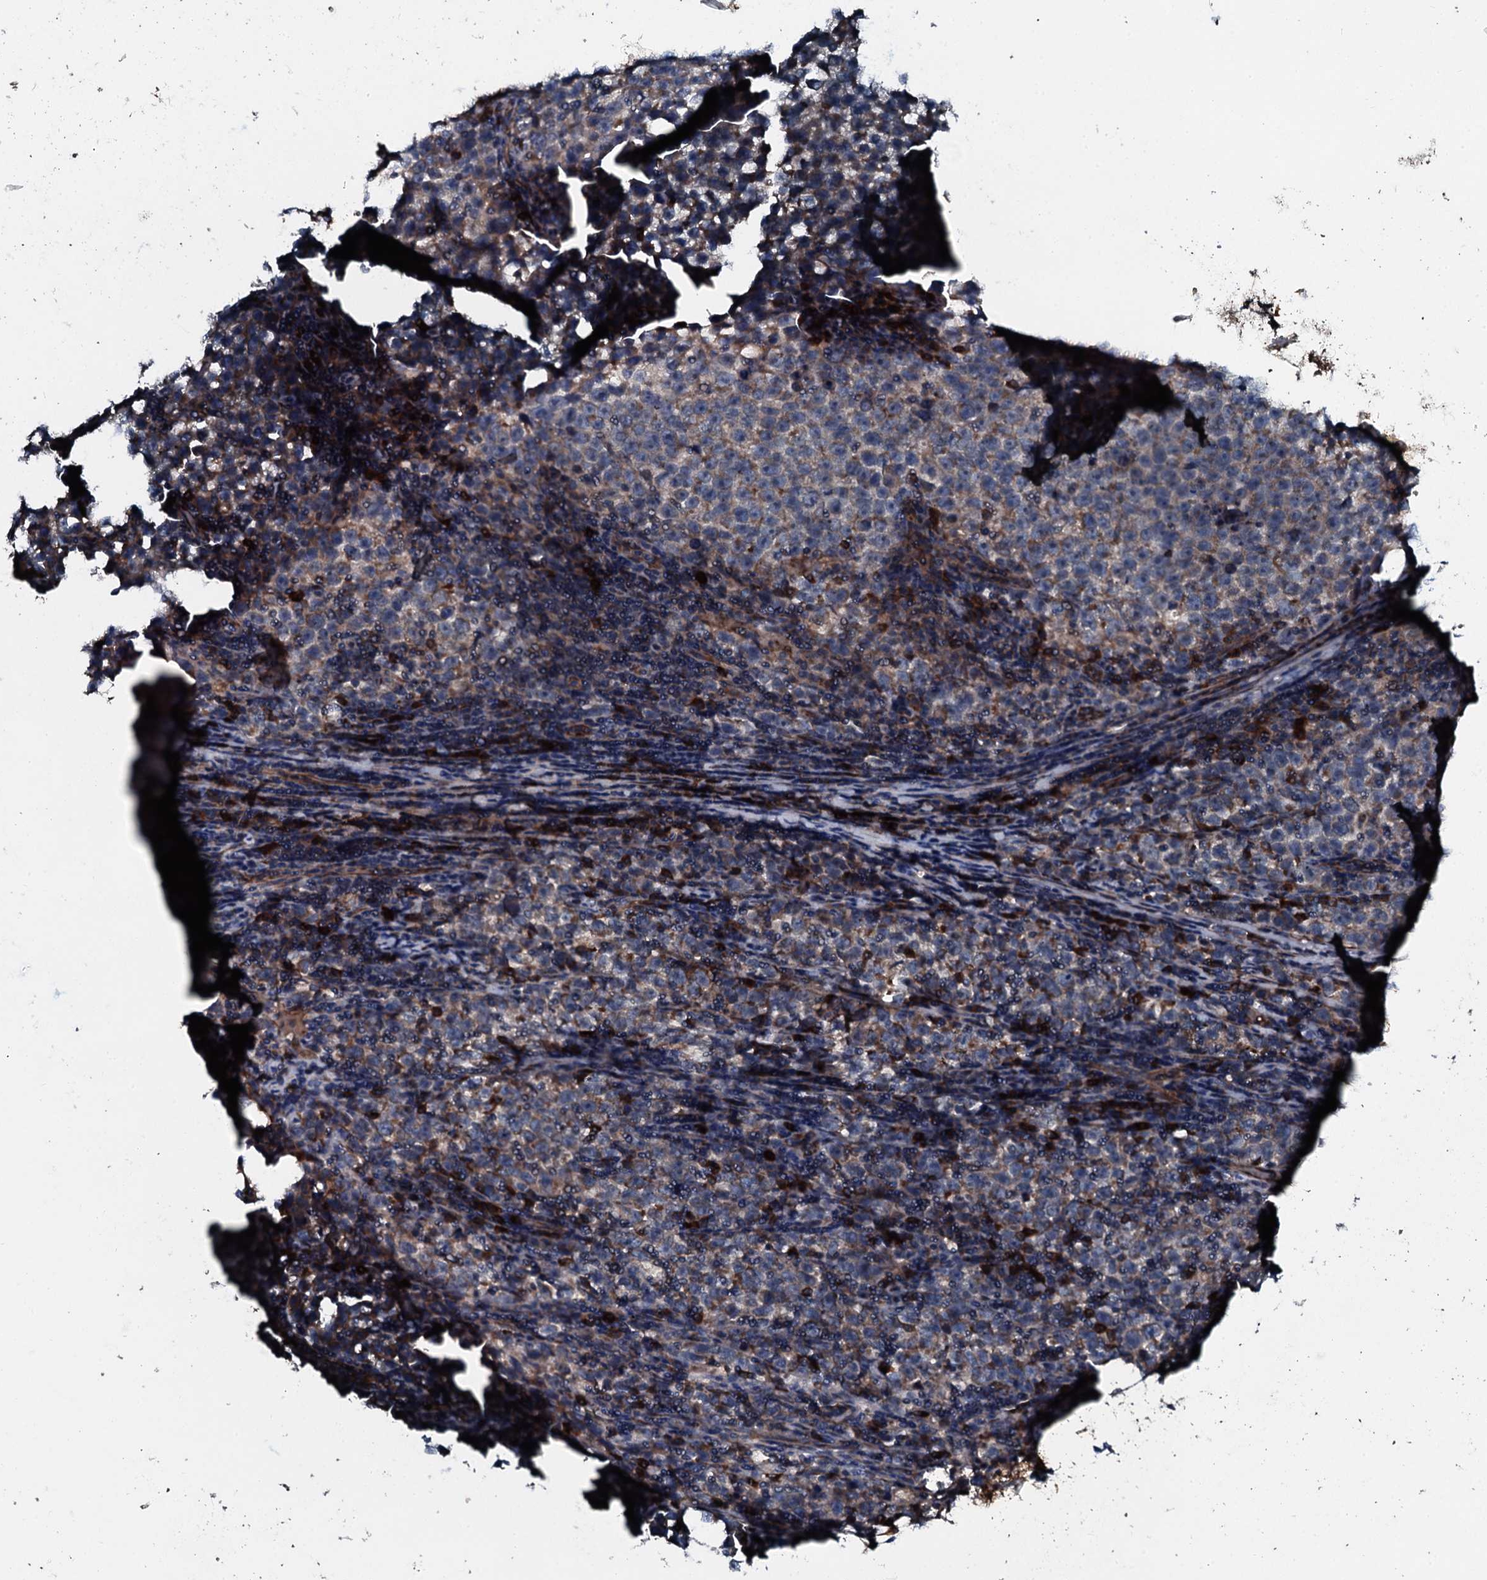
{"staining": {"intensity": "moderate", "quantity": "<25%", "location": "cytoplasmic/membranous"}, "tissue": "testis cancer", "cell_type": "Tumor cells", "image_type": "cancer", "snomed": [{"axis": "morphology", "description": "Normal tissue, NOS"}, {"axis": "morphology", "description": "Seminoma, NOS"}, {"axis": "topography", "description": "Testis"}], "caption": "Testis cancer (seminoma) was stained to show a protein in brown. There is low levels of moderate cytoplasmic/membranous staining in about <25% of tumor cells. The protein is stained brown, and the nuclei are stained in blue (DAB (3,3'-diaminobenzidine) IHC with brightfield microscopy, high magnification).", "gene": "ACSS3", "patient": {"sex": "male", "age": 43}}